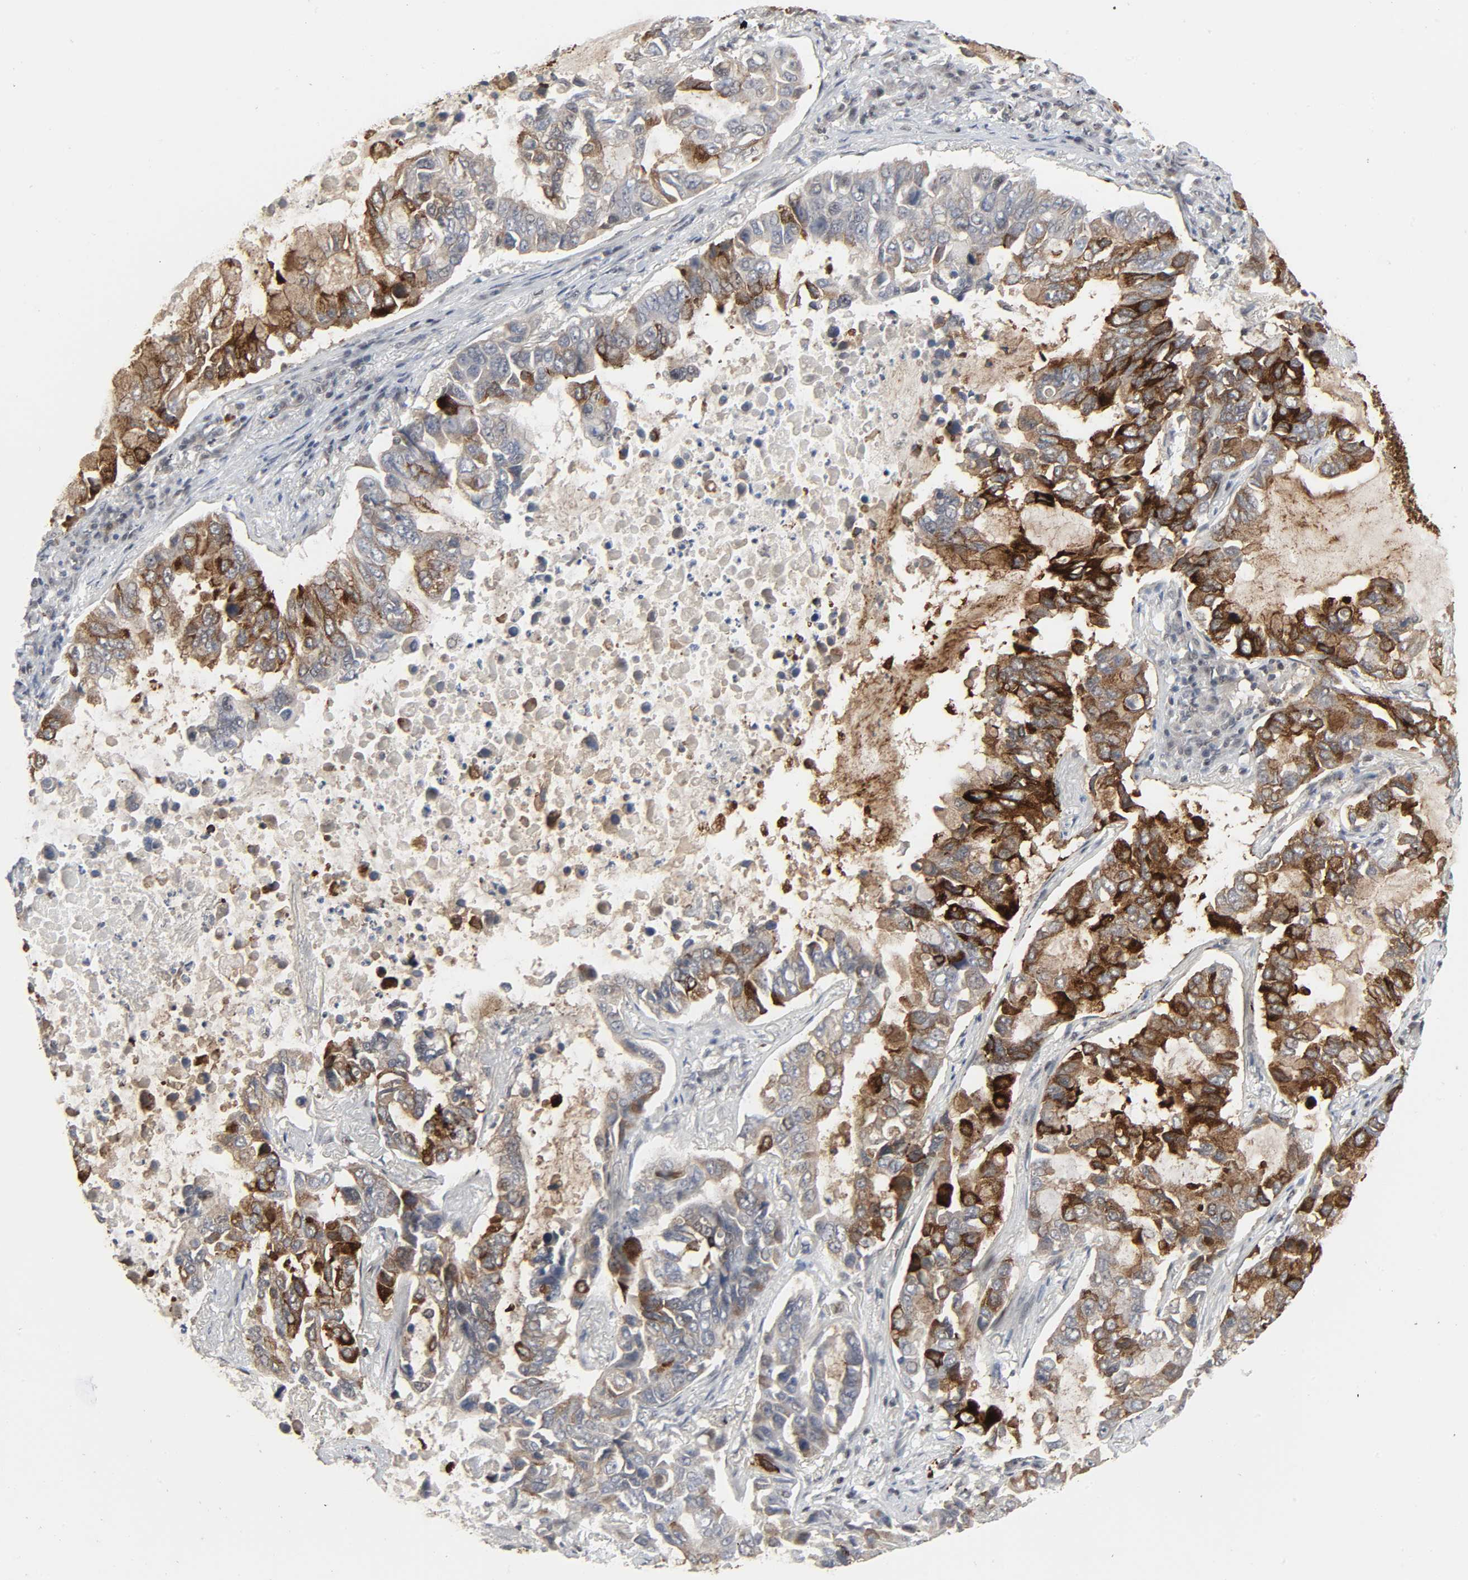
{"staining": {"intensity": "strong", "quantity": ">75%", "location": "cytoplasmic/membranous"}, "tissue": "lung cancer", "cell_type": "Tumor cells", "image_type": "cancer", "snomed": [{"axis": "morphology", "description": "Adenocarcinoma, NOS"}, {"axis": "topography", "description": "Lung"}], "caption": "Adenocarcinoma (lung) was stained to show a protein in brown. There is high levels of strong cytoplasmic/membranous positivity in about >75% of tumor cells.", "gene": "MUC1", "patient": {"sex": "male", "age": 64}}